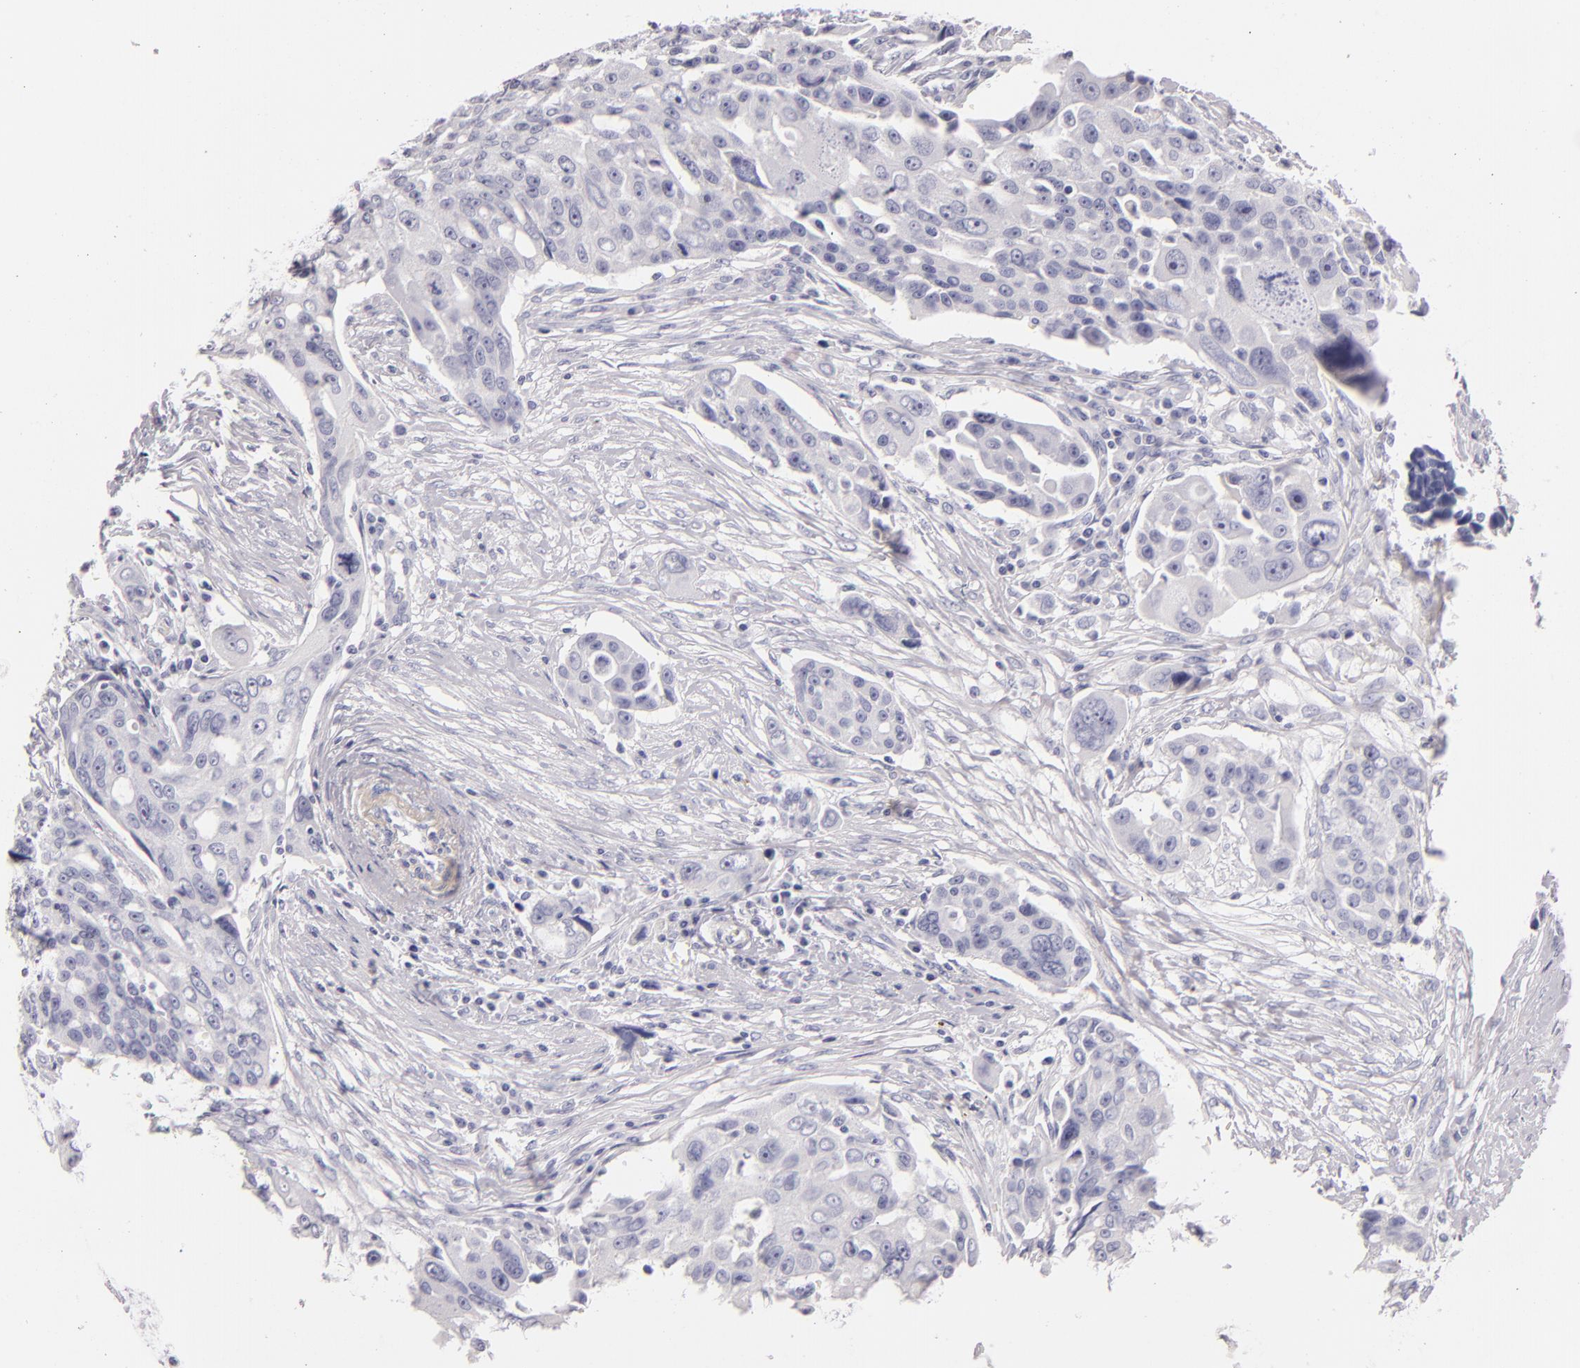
{"staining": {"intensity": "negative", "quantity": "none", "location": "none"}, "tissue": "ovarian cancer", "cell_type": "Tumor cells", "image_type": "cancer", "snomed": [{"axis": "morphology", "description": "Carcinoma, endometroid"}, {"axis": "topography", "description": "Ovary"}], "caption": "High magnification brightfield microscopy of endometroid carcinoma (ovarian) stained with DAB (brown) and counterstained with hematoxylin (blue): tumor cells show no significant positivity.", "gene": "TPSD1", "patient": {"sex": "female", "age": 75}}